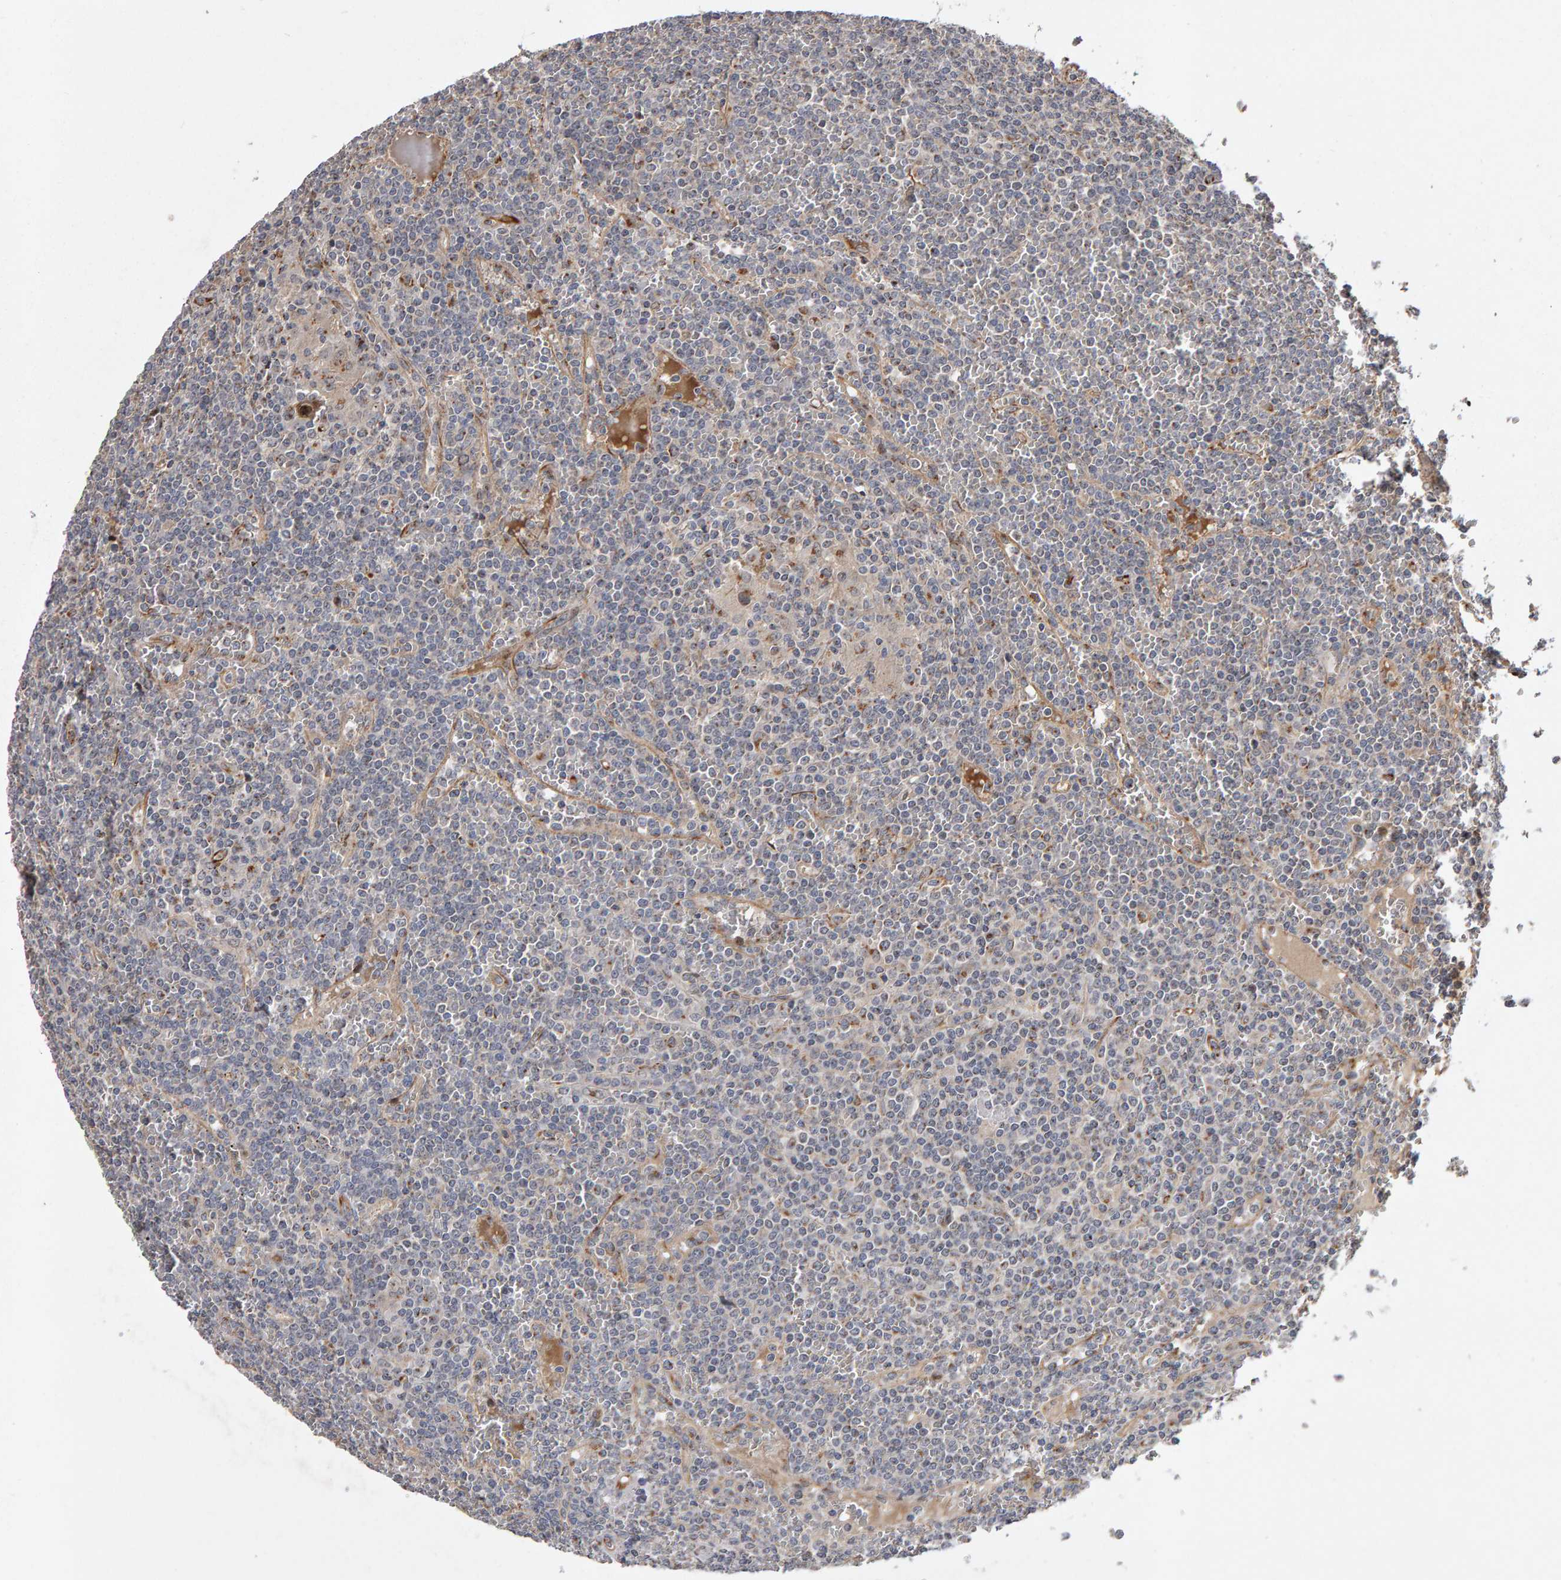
{"staining": {"intensity": "moderate", "quantity": "<25%", "location": "cytoplasmic/membranous"}, "tissue": "lymphoma", "cell_type": "Tumor cells", "image_type": "cancer", "snomed": [{"axis": "morphology", "description": "Malignant lymphoma, non-Hodgkin's type, Low grade"}, {"axis": "topography", "description": "Spleen"}], "caption": "Lymphoma stained for a protein demonstrates moderate cytoplasmic/membranous positivity in tumor cells. The protein is stained brown, and the nuclei are stained in blue (DAB IHC with brightfield microscopy, high magnification).", "gene": "CANT1", "patient": {"sex": "female", "age": 19}}